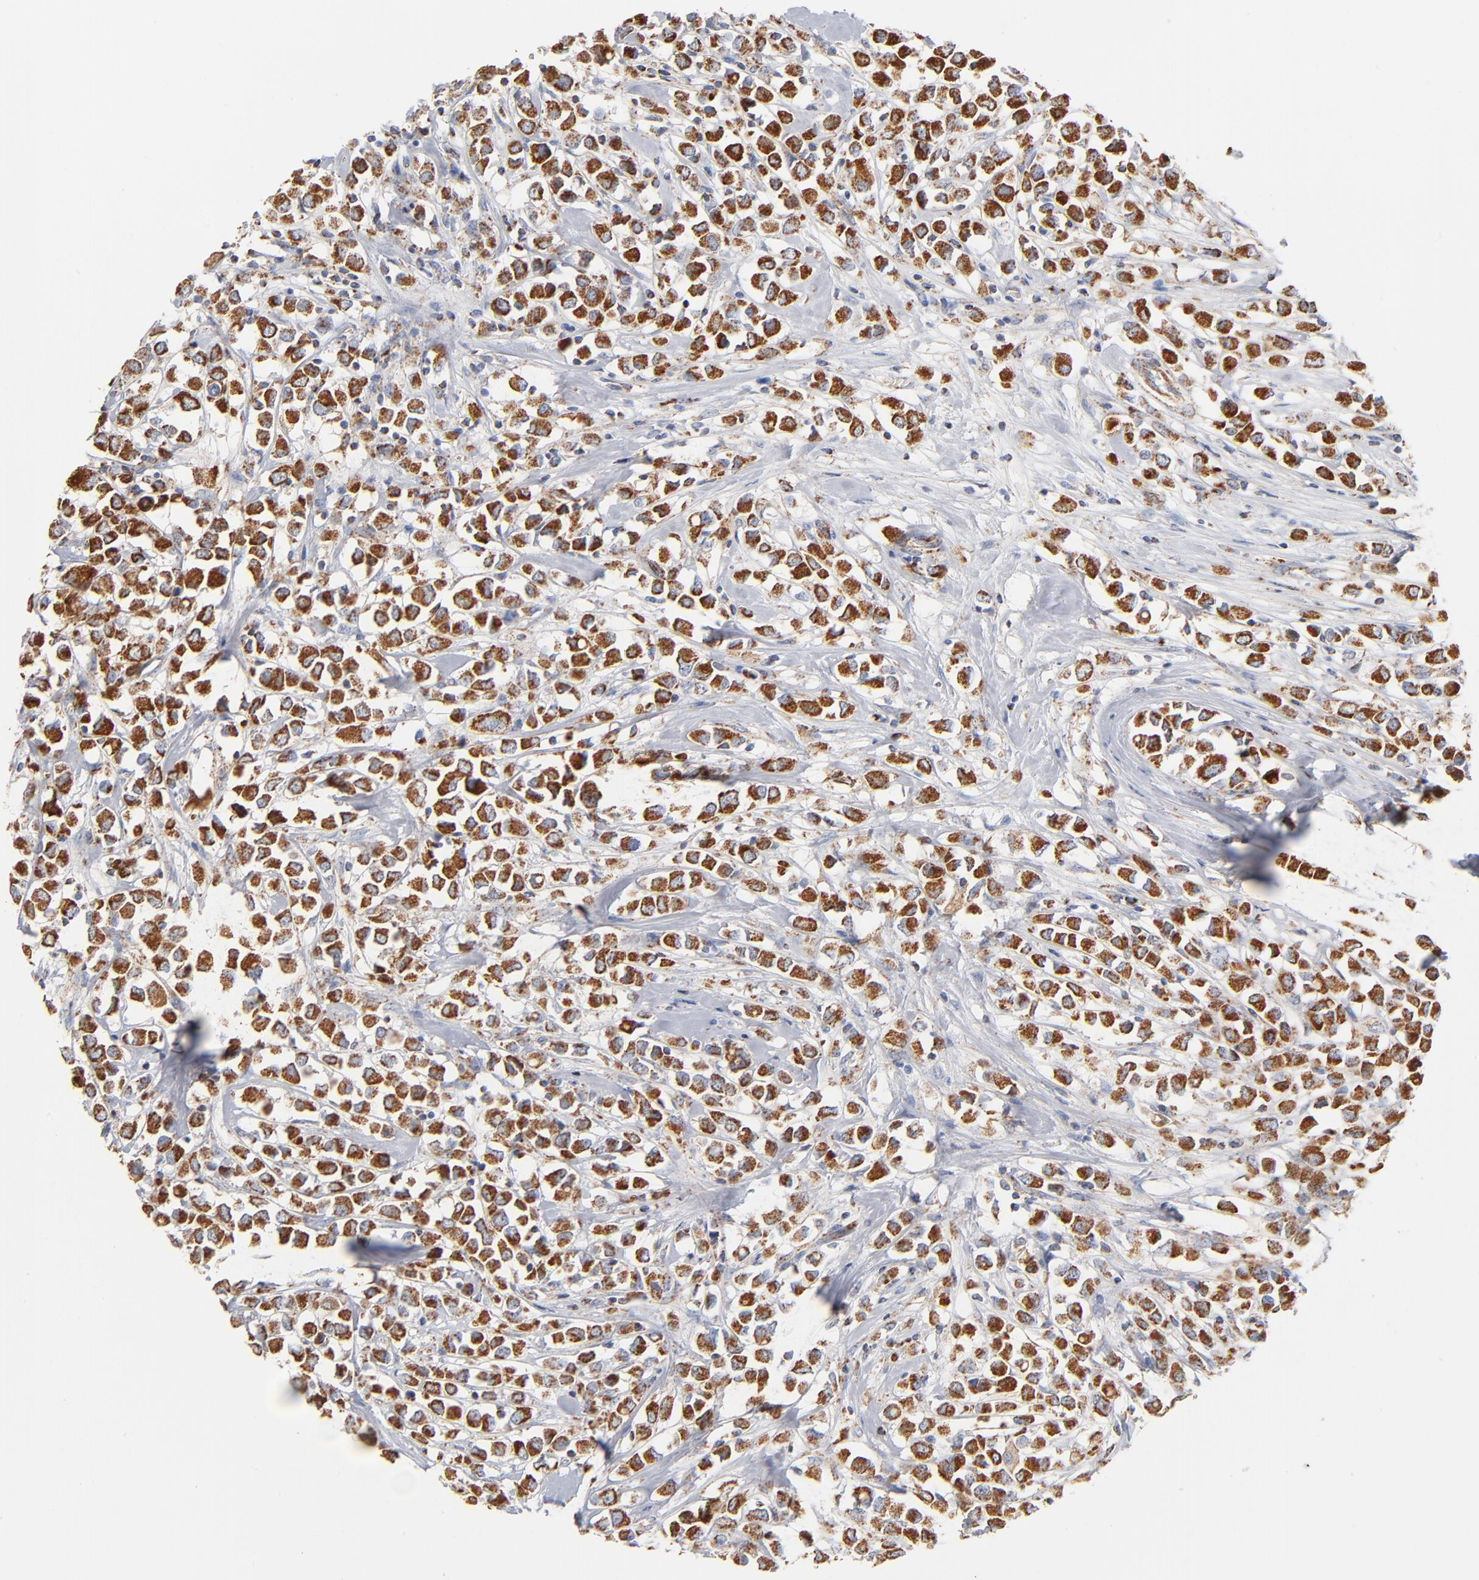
{"staining": {"intensity": "strong", "quantity": ">75%", "location": "cytoplasmic/membranous"}, "tissue": "breast cancer", "cell_type": "Tumor cells", "image_type": "cancer", "snomed": [{"axis": "morphology", "description": "Duct carcinoma"}, {"axis": "topography", "description": "Breast"}], "caption": "Breast cancer (intraductal carcinoma) tissue demonstrates strong cytoplasmic/membranous staining in about >75% of tumor cells Nuclei are stained in blue.", "gene": "UQCRC1", "patient": {"sex": "female", "age": 61}}